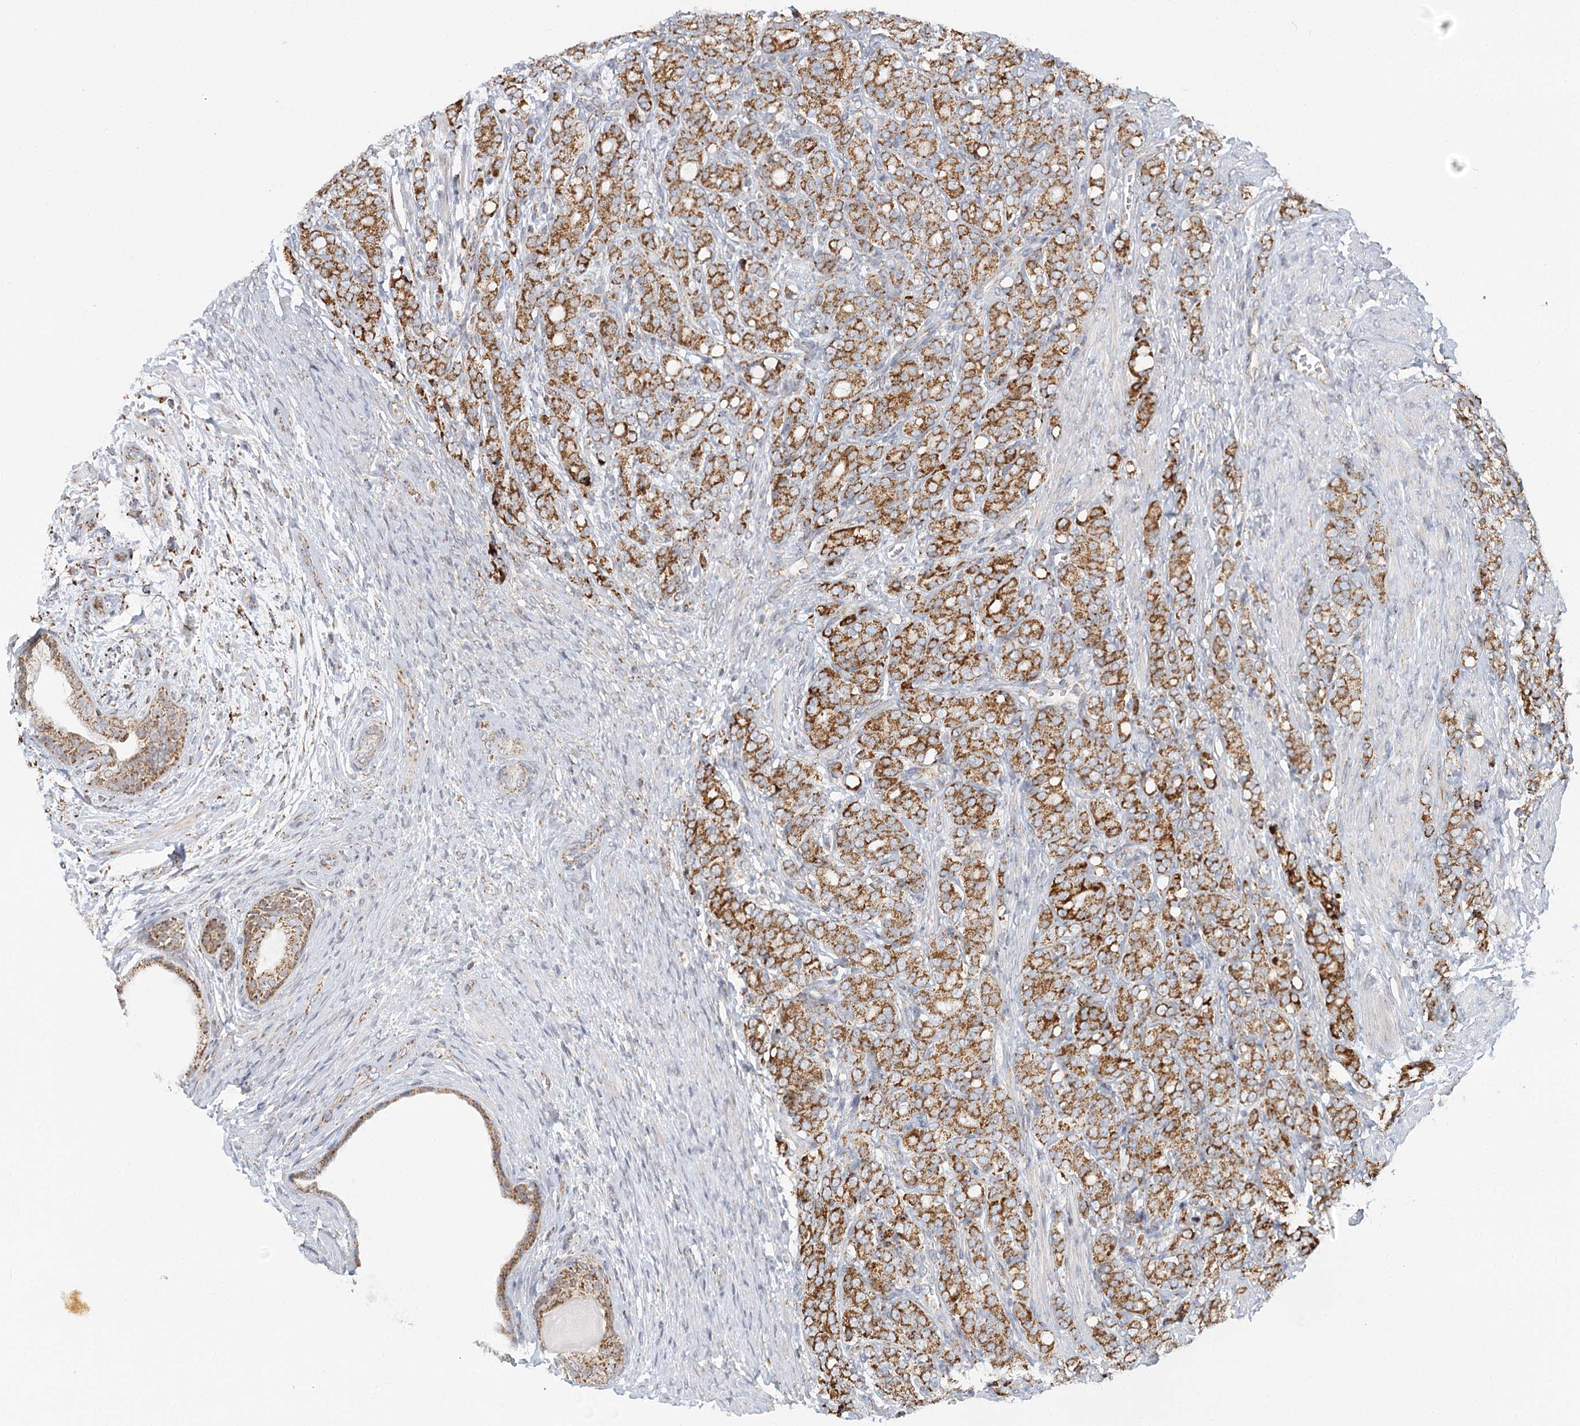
{"staining": {"intensity": "strong", "quantity": ">75%", "location": "cytoplasmic/membranous"}, "tissue": "prostate cancer", "cell_type": "Tumor cells", "image_type": "cancer", "snomed": [{"axis": "morphology", "description": "Adenocarcinoma, High grade"}, {"axis": "topography", "description": "Prostate"}], "caption": "This is a micrograph of immunohistochemistry (IHC) staining of prostate cancer (high-grade adenocarcinoma), which shows strong staining in the cytoplasmic/membranous of tumor cells.", "gene": "TAS1R1", "patient": {"sex": "male", "age": 62}}